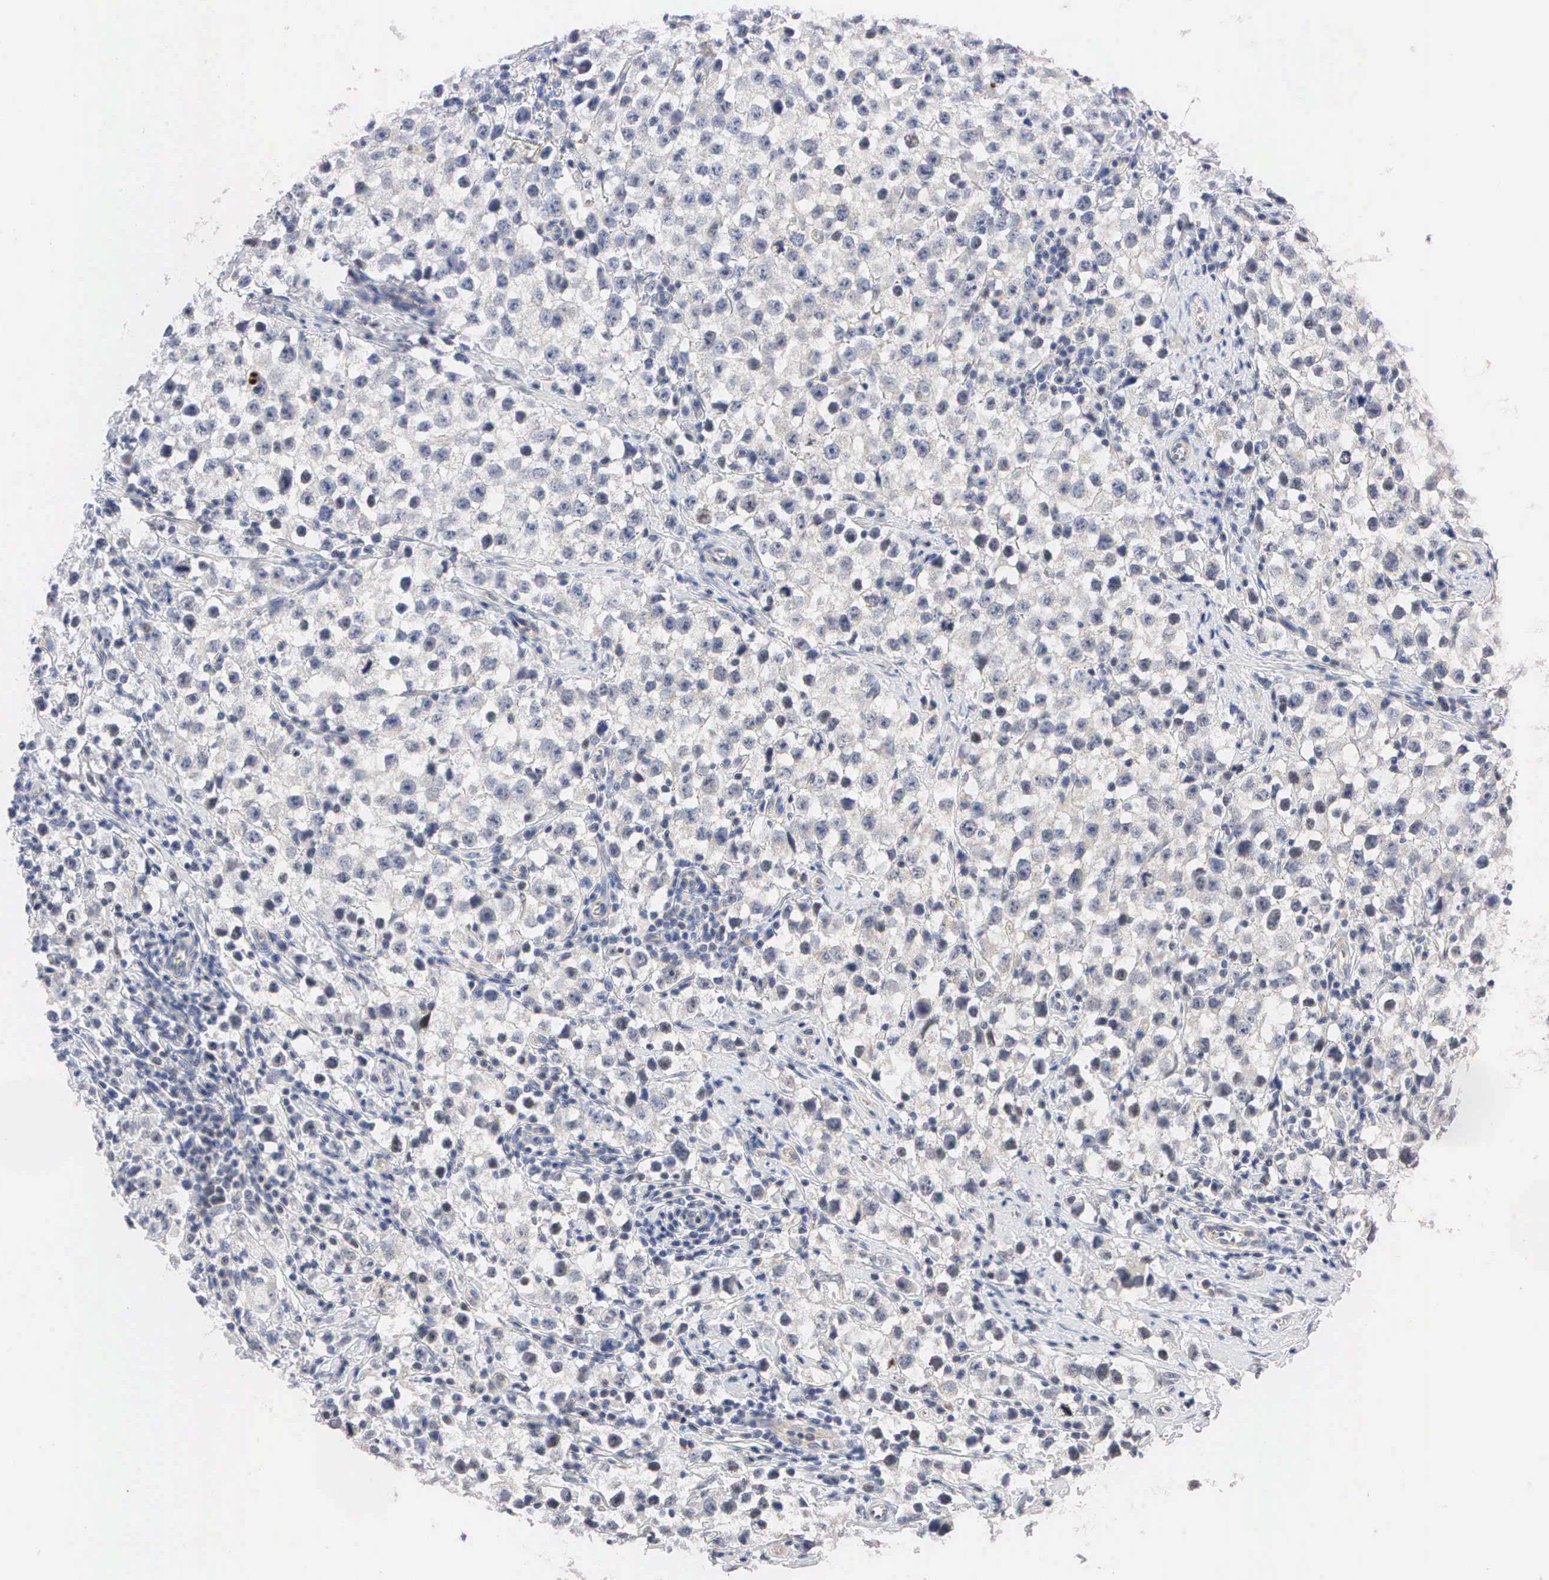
{"staining": {"intensity": "weak", "quantity": "<25%", "location": "cytoplasmic/membranous"}, "tissue": "testis cancer", "cell_type": "Tumor cells", "image_type": "cancer", "snomed": [{"axis": "morphology", "description": "Seminoma, NOS"}, {"axis": "topography", "description": "Testis"}], "caption": "Immunohistochemical staining of human testis cancer (seminoma) demonstrates no significant expression in tumor cells.", "gene": "PGR", "patient": {"sex": "male", "age": 35}}